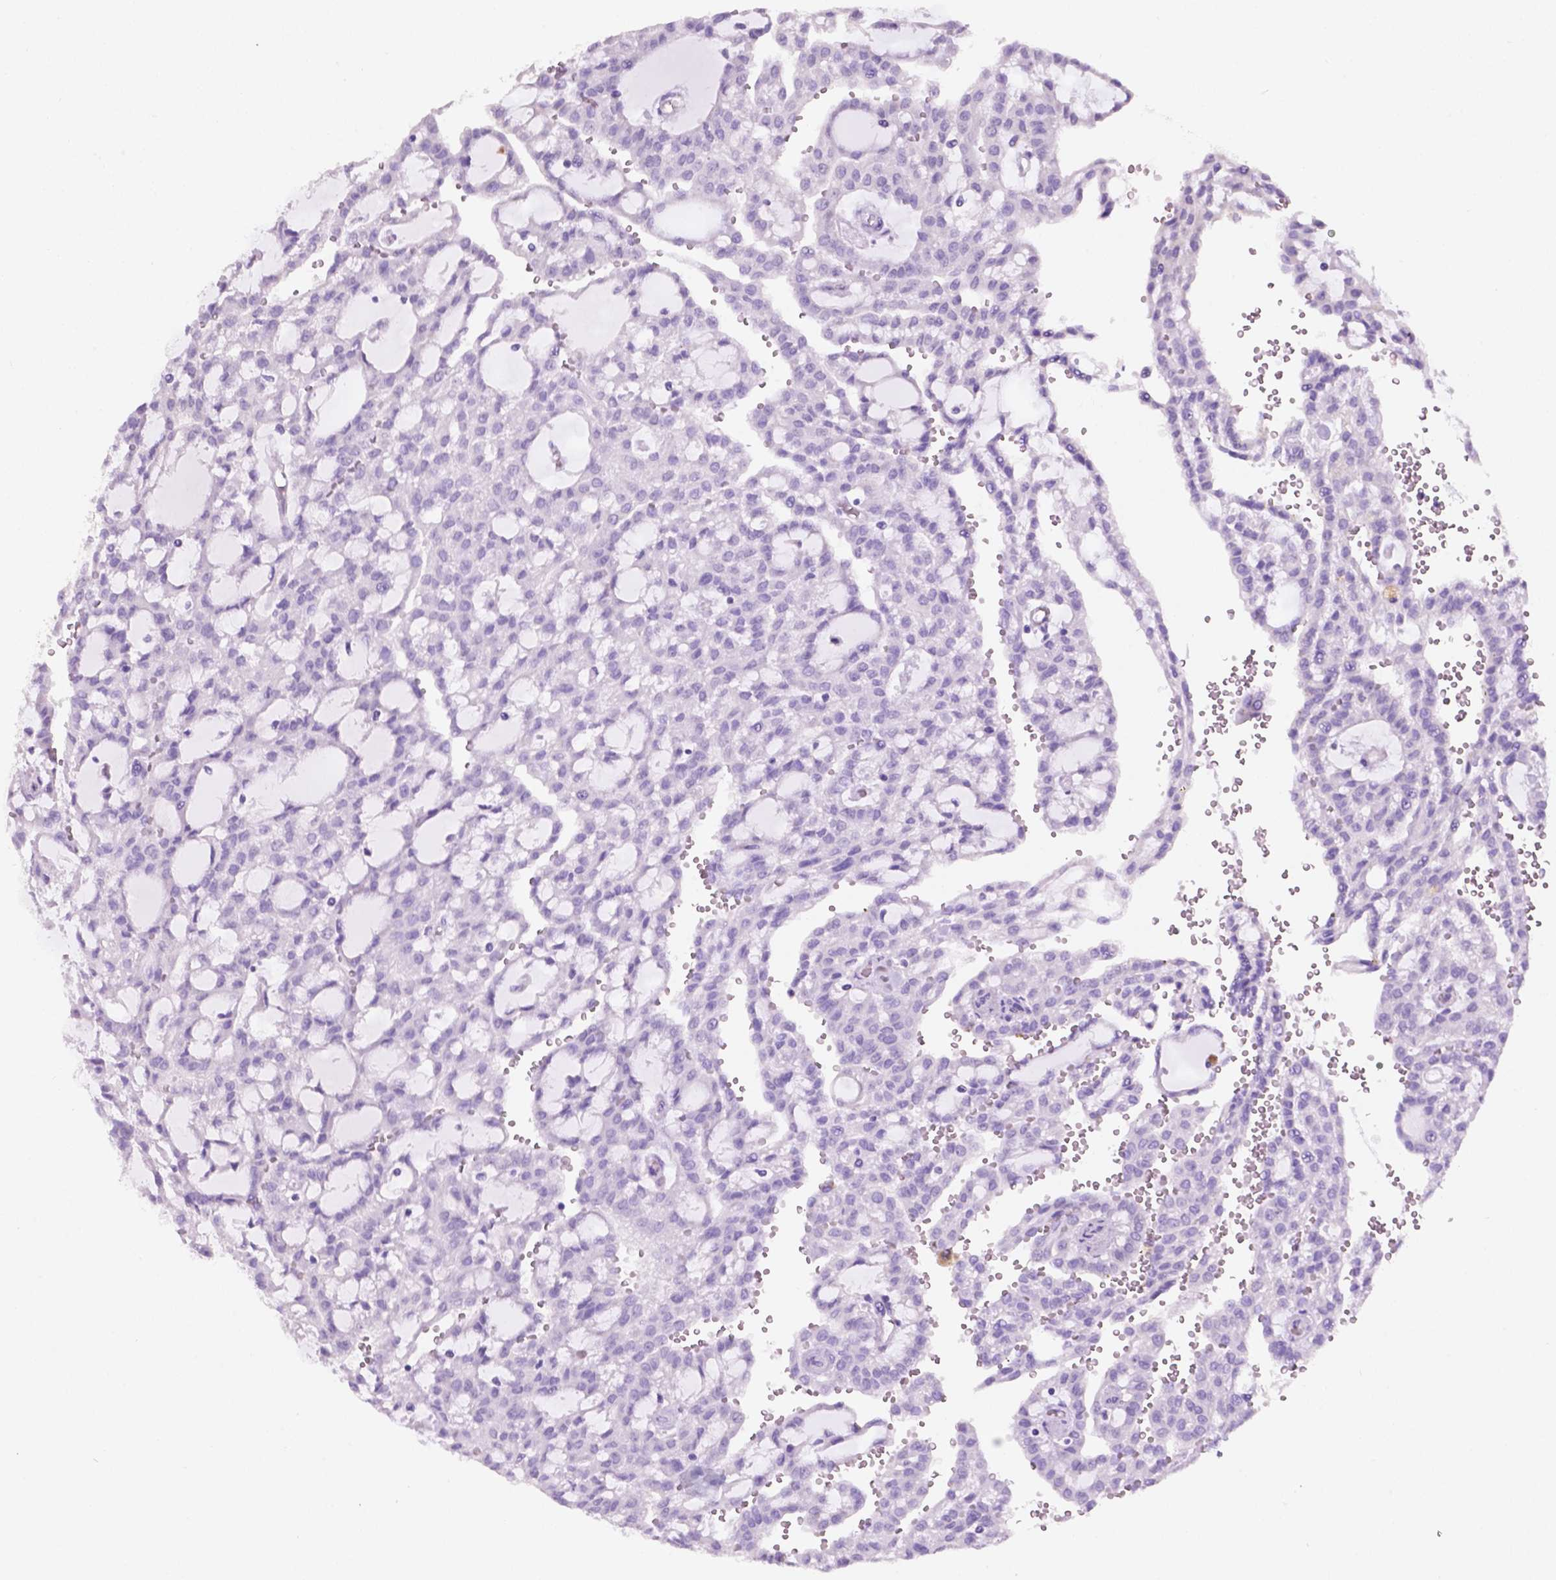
{"staining": {"intensity": "negative", "quantity": "none", "location": "none"}, "tissue": "renal cancer", "cell_type": "Tumor cells", "image_type": "cancer", "snomed": [{"axis": "morphology", "description": "Adenocarcinoma, NOS"}, {"axis": "topography", "description": "Kidney"}], "caption": "Tumor cells show no significant expression in renal cancer.", "gene": "PHGR1", "patient": {"sex": "male", "age": 63}}